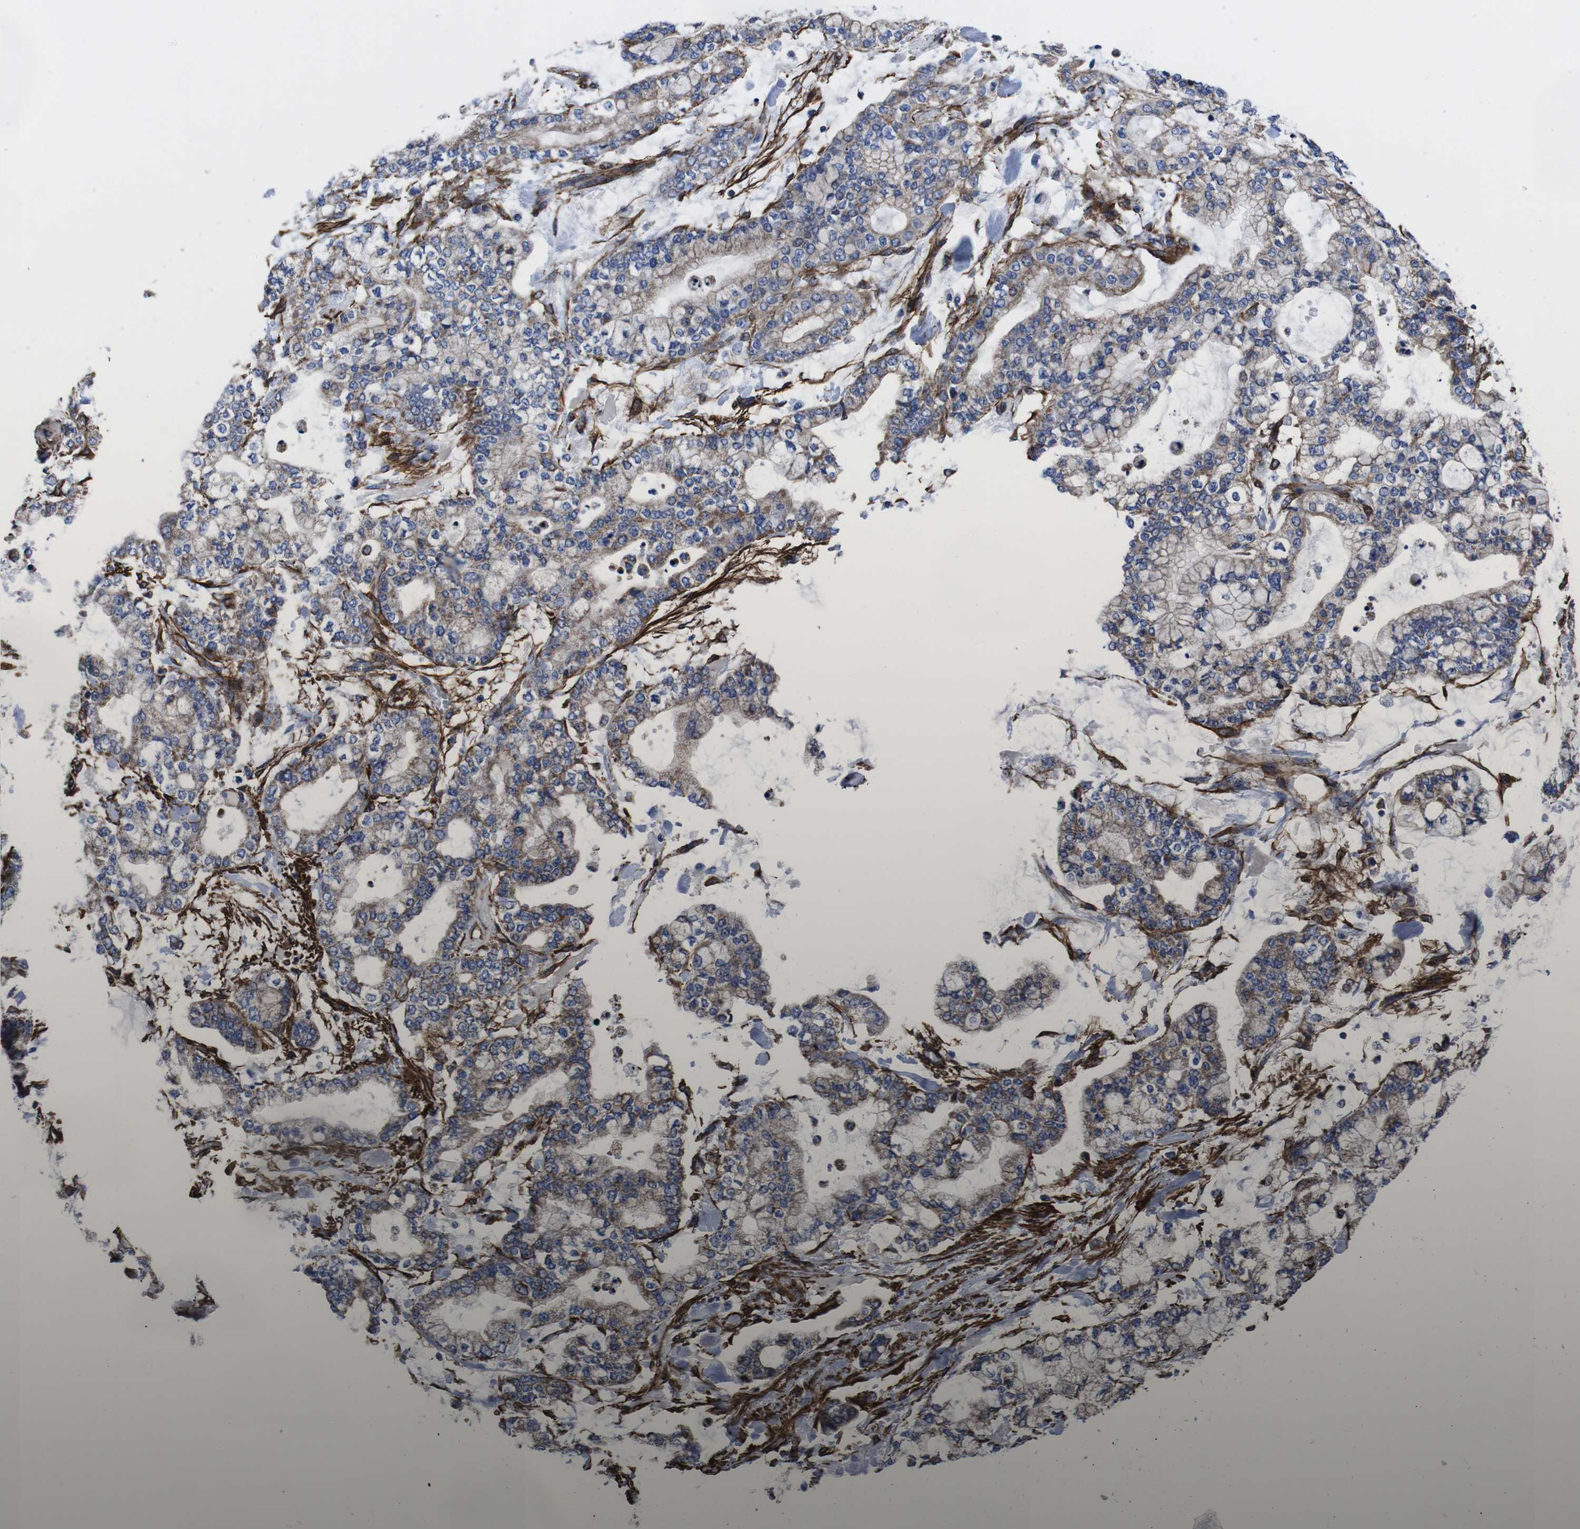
{"staining": {"intensity": "weak", "quantity": "<25%", "location": "cytoplasmic/membranous"}, "tissue": "stomach cancer", "cell_type": "Tumor cells", "image_type": "cancer", "snomed": [{"axis": "morphology", "description": "Normal tissue, NOS"}, {"axis": "morphology", "description": "Adenocarcinoma, NOS"}, {"axis": "topography", "description": "Stomach, upper"}, {"axis": "topography", "description": "Stomach"}], "caption": "There is no significant staining in tumor cells of stomach cancer (adenocarcinoma).", "gene": "WNT10A", "patient": {"sex": "male", "age": 76}}